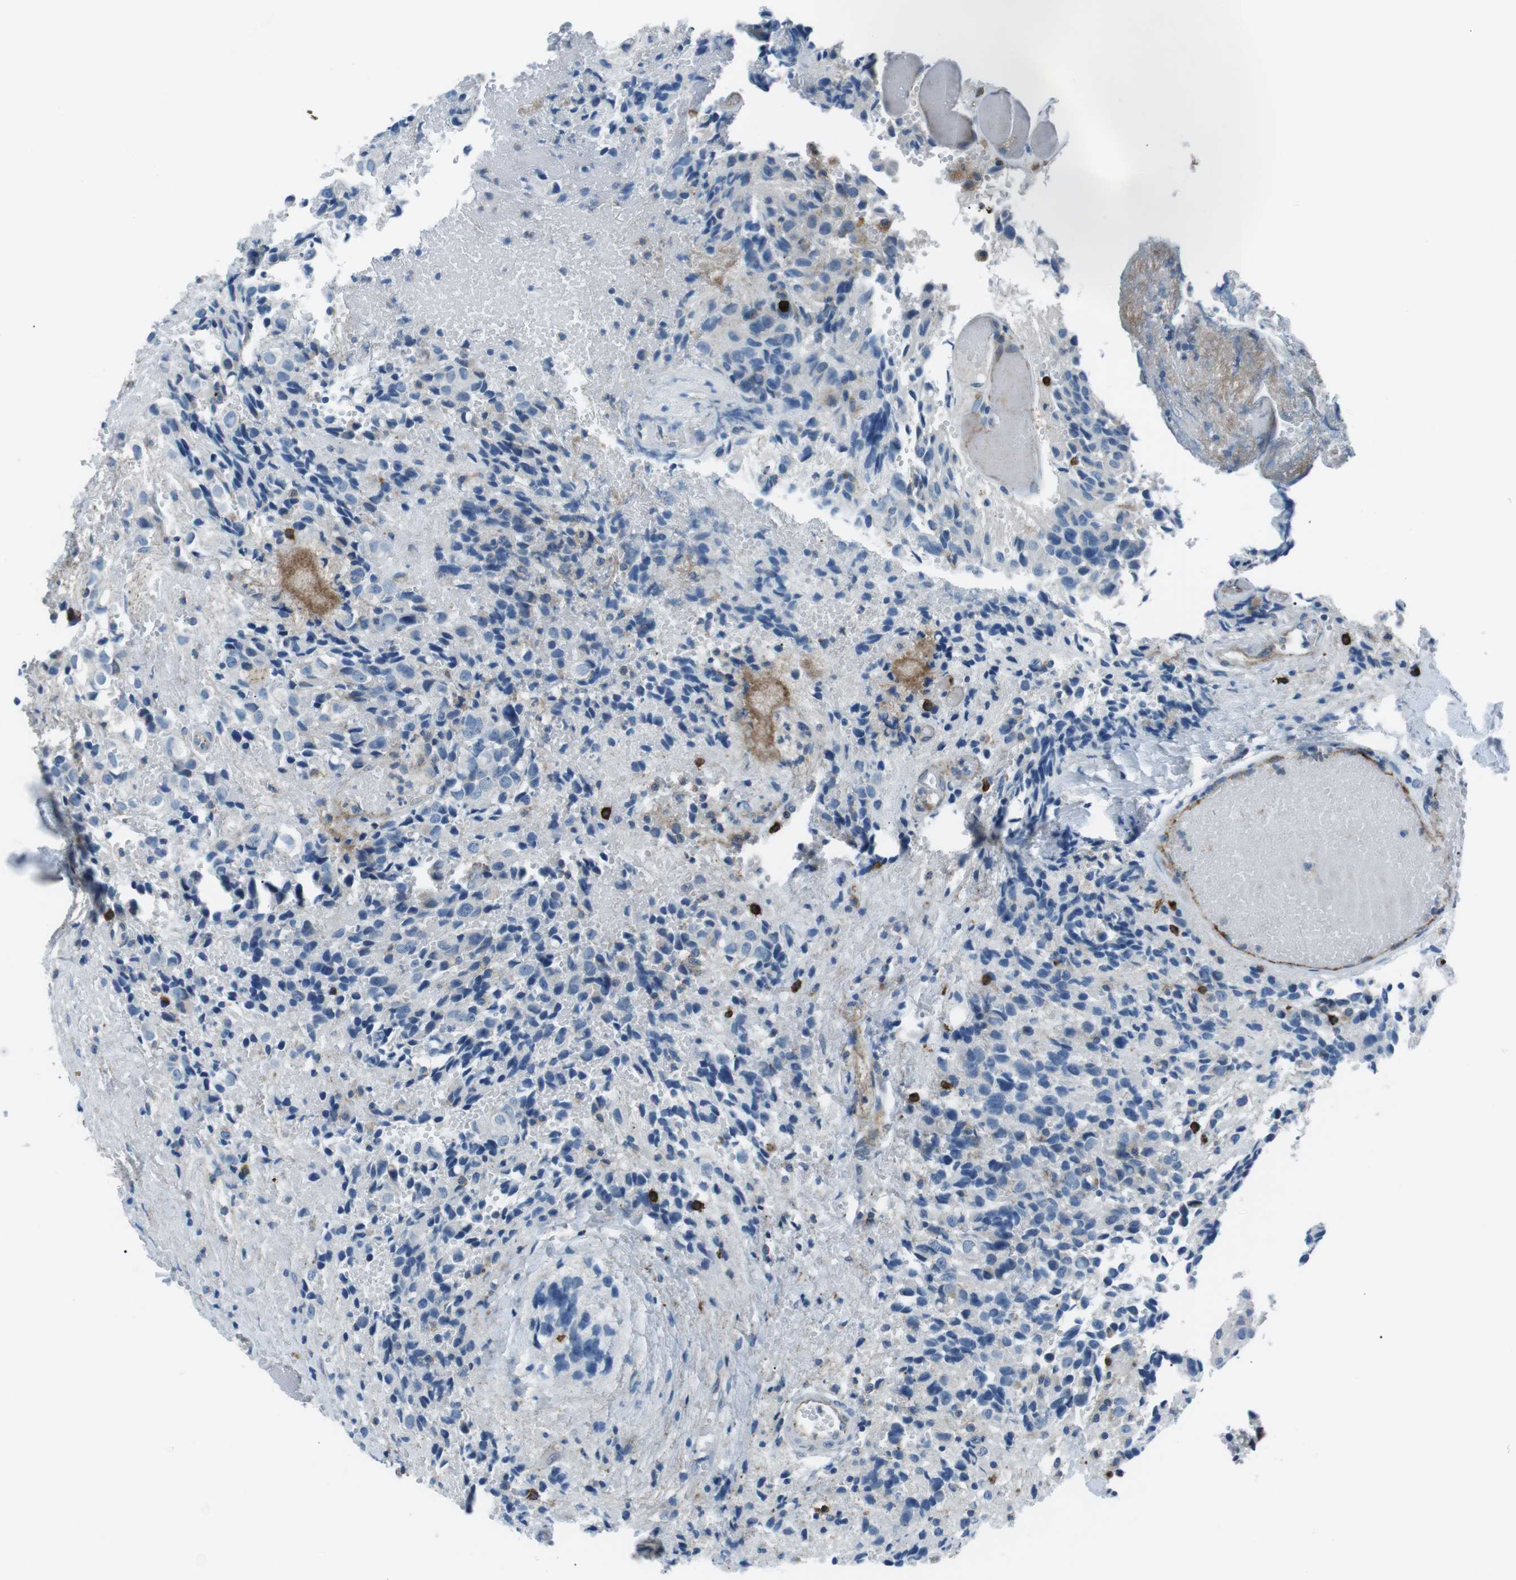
{"staining": {"intensity": "negative", "quantity": "none", "location": "none"}, "tissue": "glioma", "cell_type": "Tumor cells", "image_type": "cancer", "snomed": [{"axis": "morphology", "description": "Glioma, malignant, High grade"}, {"axis": "topography", "description": "Brain"}], "caption": "Tumor cells show no significant protein positivity in glioma.", "gene": "CSF2RA", "patient": {"sex": "male", "age": 32}}